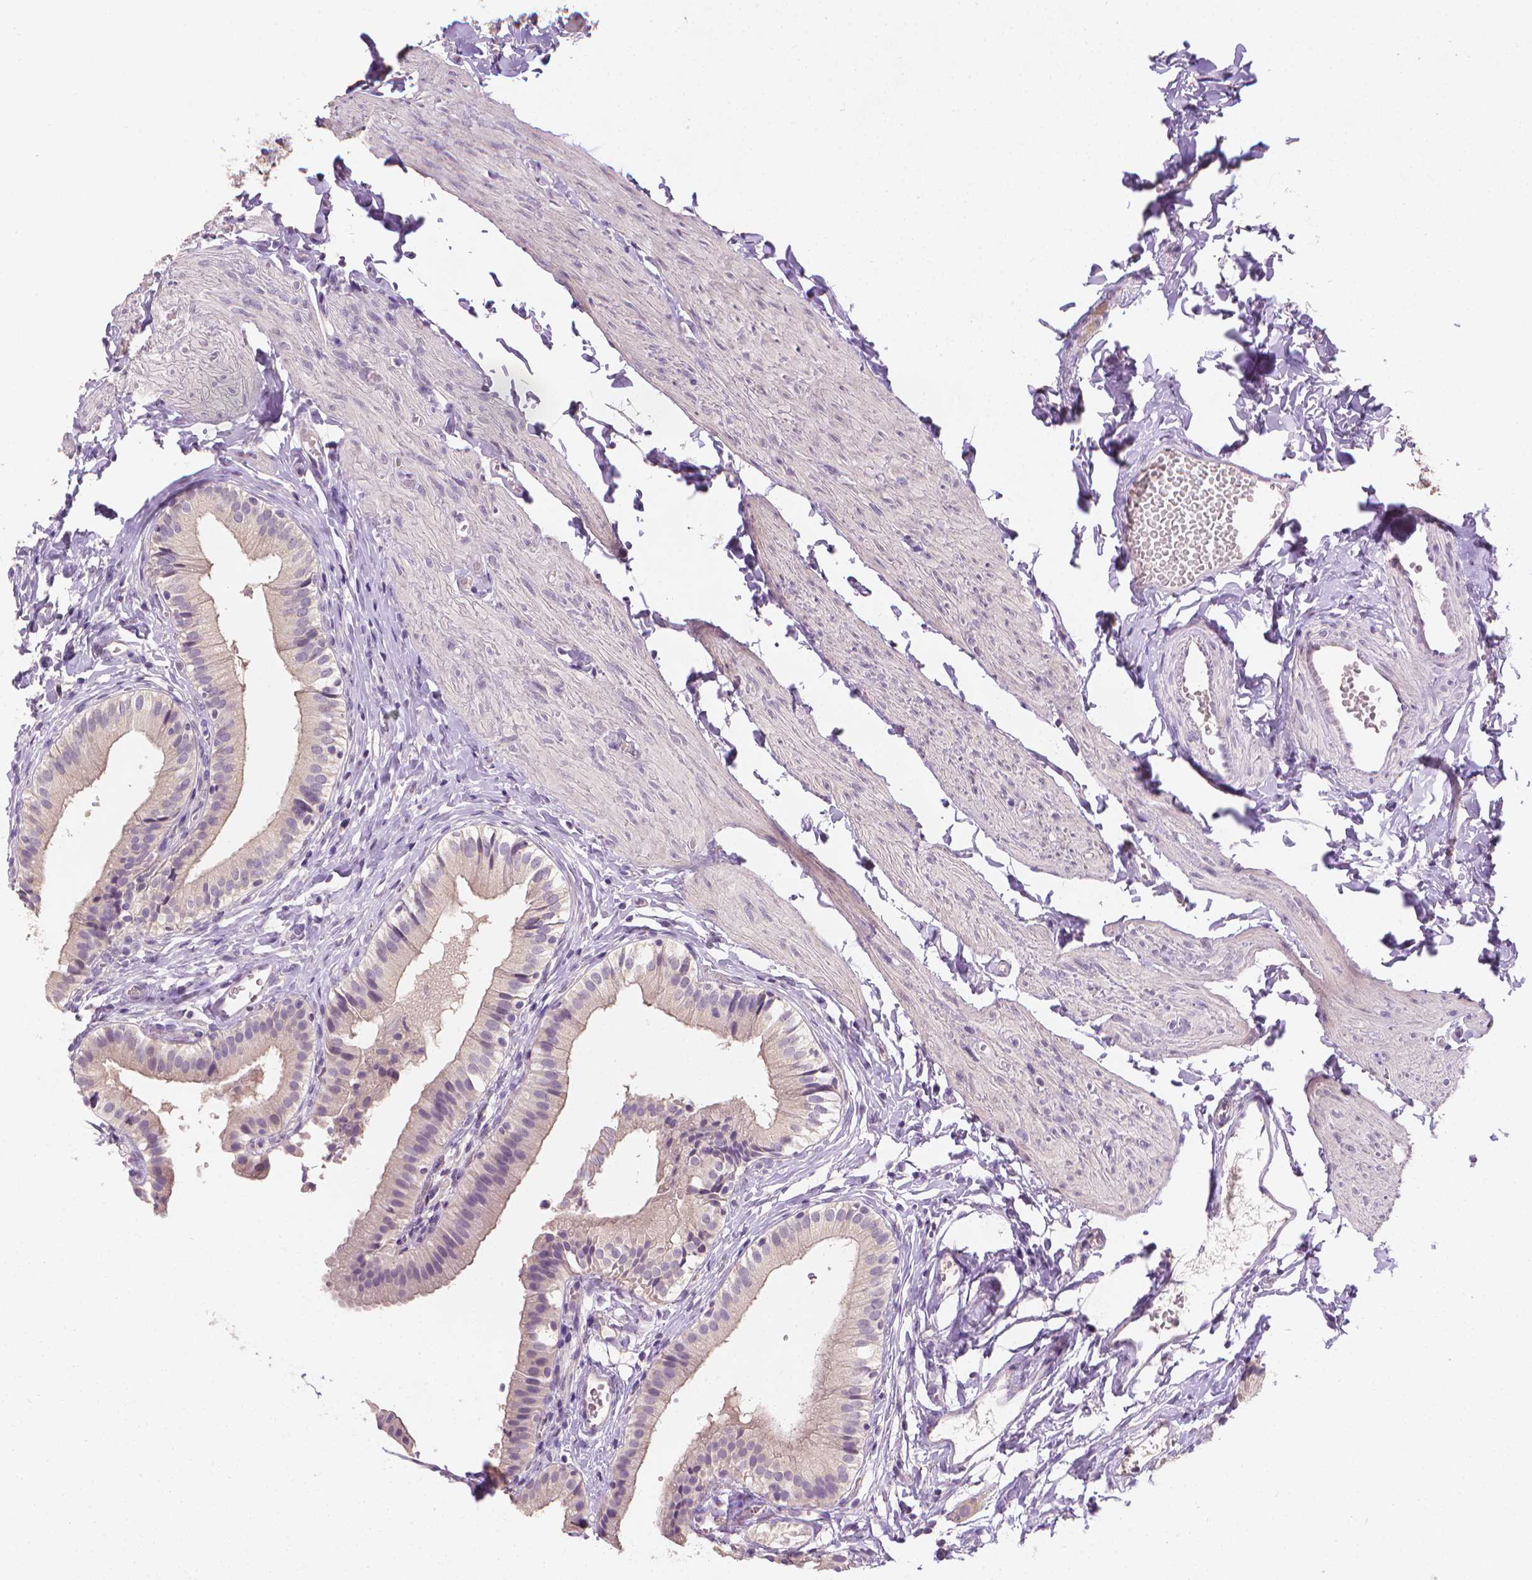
{"staining": {"intensity": "negative", "quantity": "none", "location": "none"}, "tissue": "gallbladder", "cell_type": "Glandular cells", "image_type": "normal", "snomed": [{"axis": "morphology", "description": "Normal tissue, NOS"}, {"axis": "topography", "description": "Gallbladder"}], "caption": "Protein analysis of unremarkable gallbladder exhibits no significant positivity in glandular cells.", "gene": "FASN", "patient": {"sex": "female", "age": 47}}